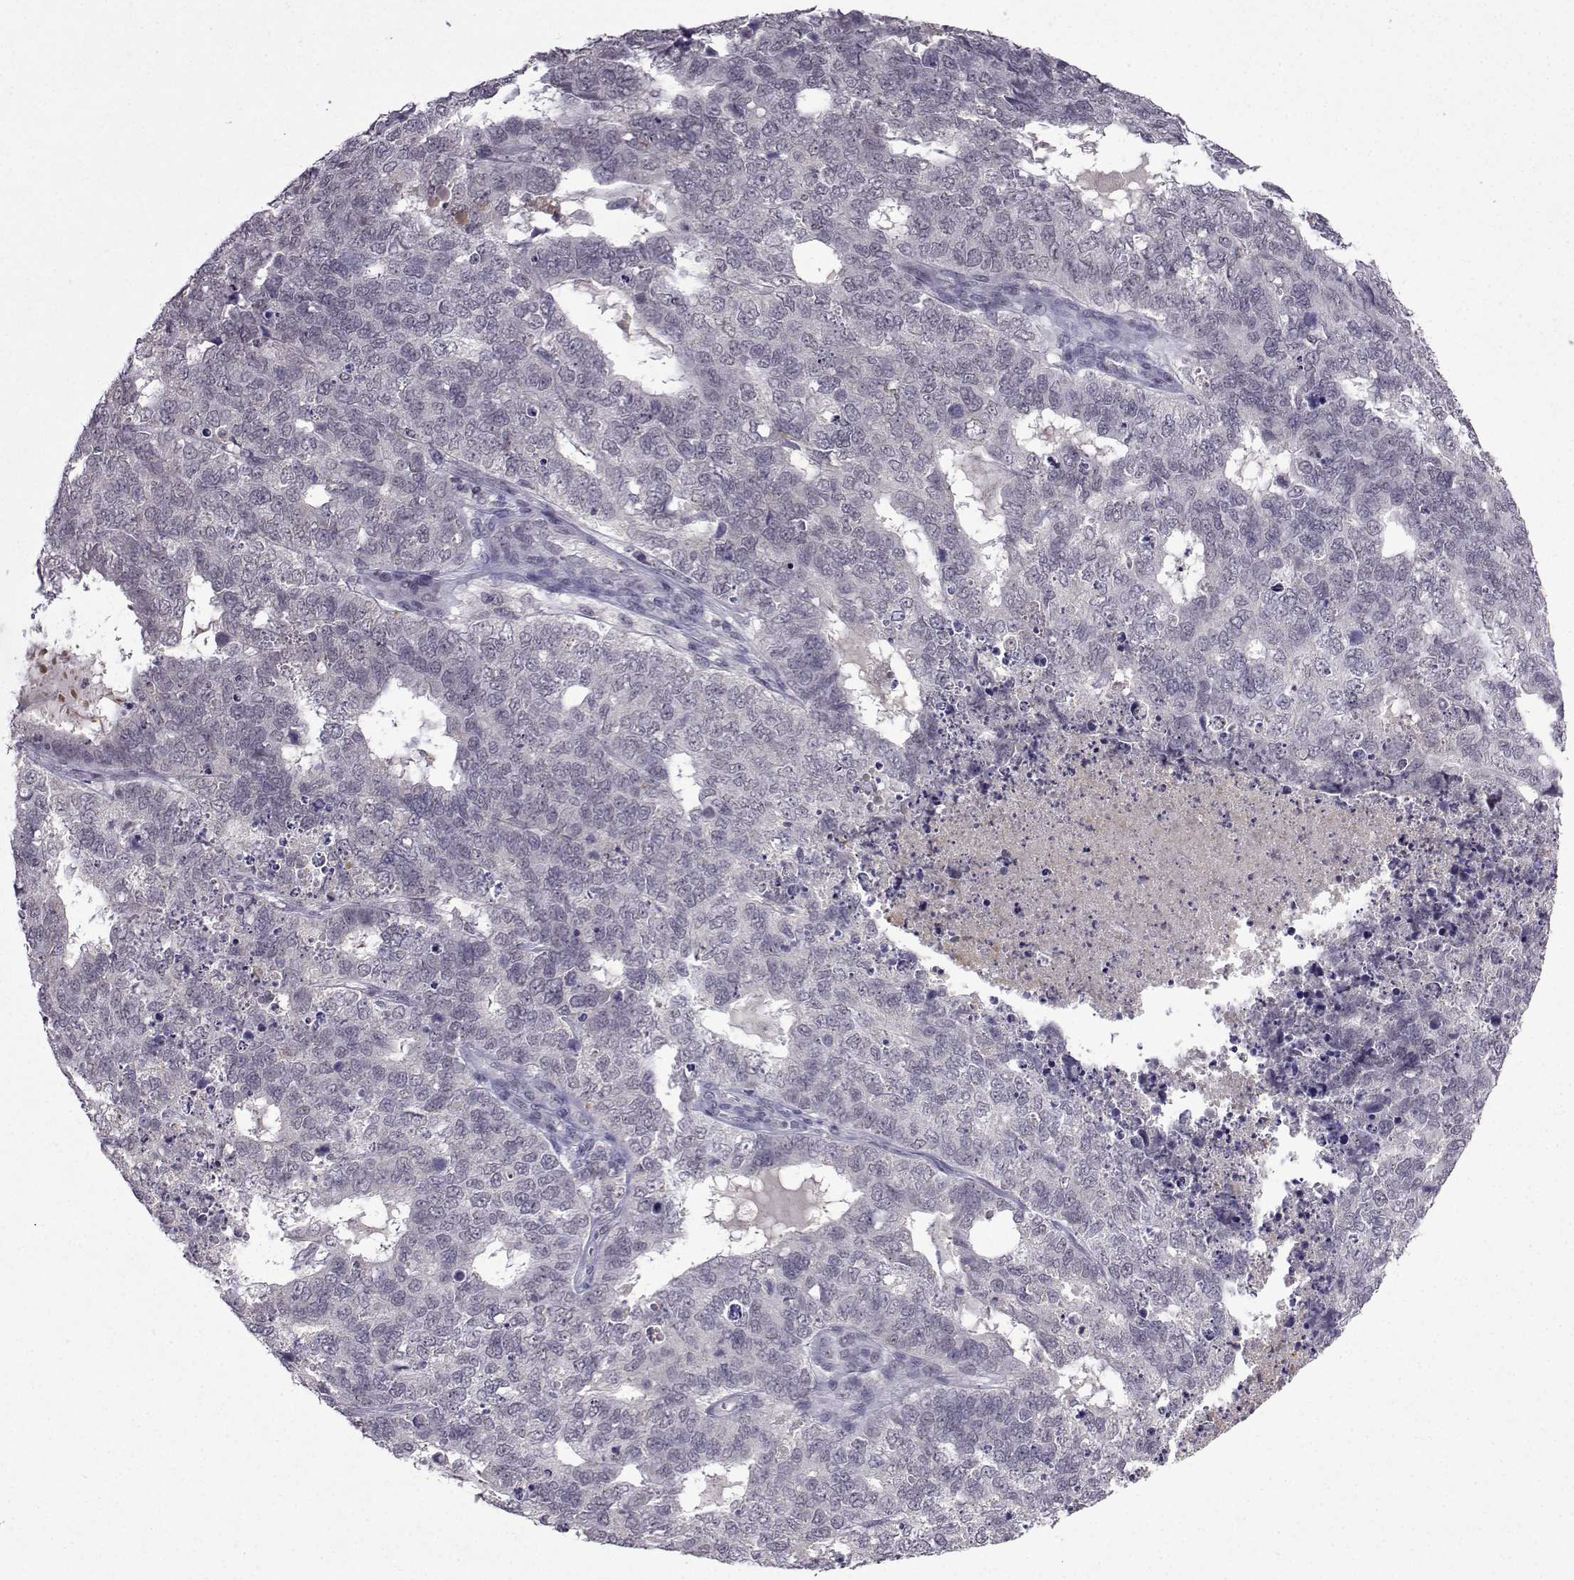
{"staining": {"intensity": "negative", "quantity": "none", "location": "none"}, "tissue": "cervical cancer", "cell_type": "Tumor cells", "image_type": "cancer", "snomed": [{"axis": "morphology", "description": "Squamous cell carcinoma, NOS"}, {"axis": "topography", "description": "Cervix"}], "caption": "IHC histopathology image of squamous cell carcinoma (cervical) stained for a protein (brown), which displays no positivity in tumor cells.", "gene": "CCL28", "patient": {"sex": "female", "age": 63}}